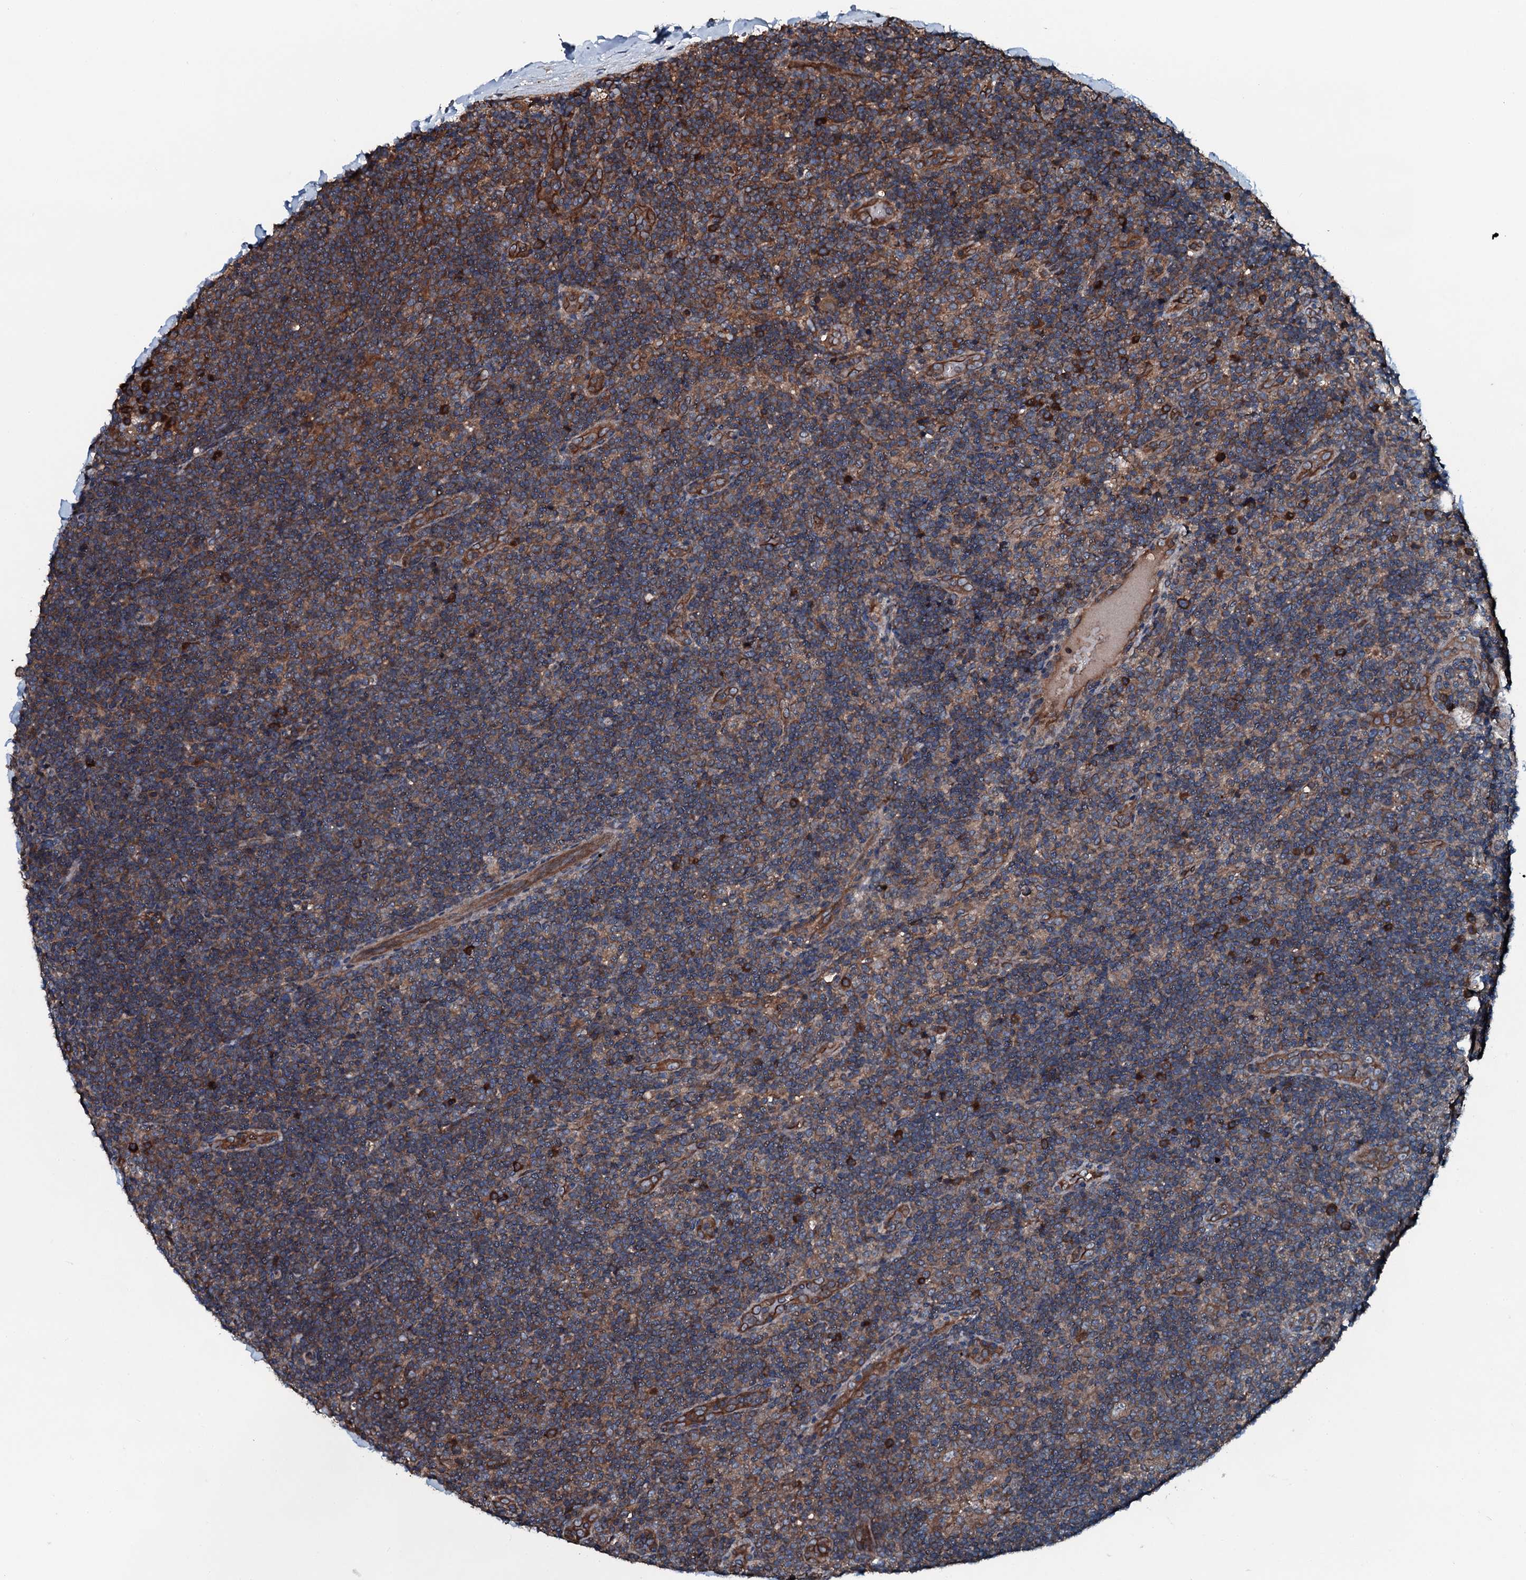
{"staining": {"intensity": "moderate", "quantity": ">75%", "location": "cytoplasmic/membranous"}, "tissue": "lymphoma", "cell_type": "Tumor cells", "image_type": "cancer", "snomed": [{"axis": "morphology", "description": "Hodgkin's disease, NOS"}, {"axis": "topography", "description": "Lymph node"}], "caption": "Moderate cytoplasmic/membranous expression for a protein is appreciated in about >75% of tumor cells of lymphoma using immunohistochemistry.", "gene": "AARS1", "patient": {"sex": "female", "age": 57}}